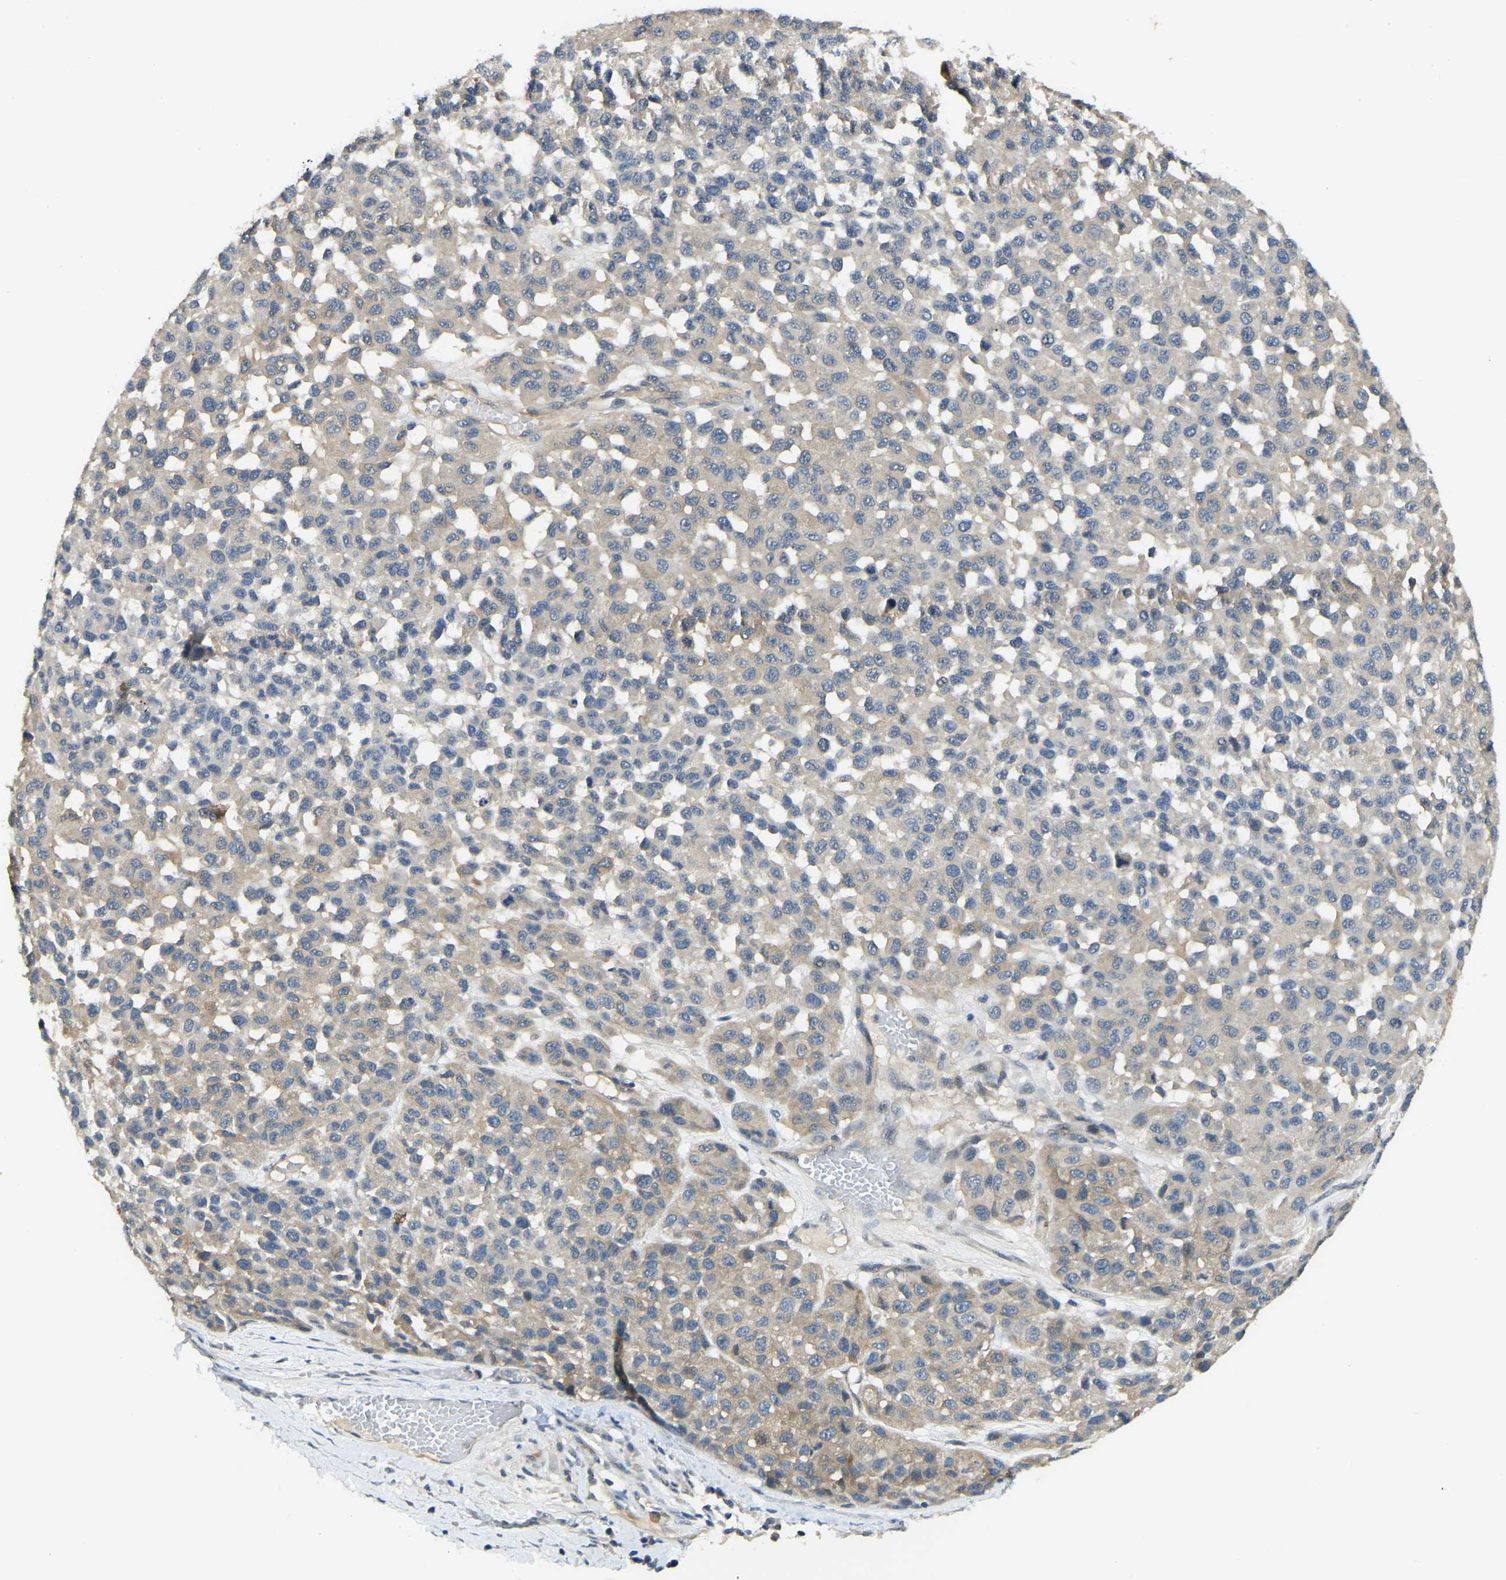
{"staining": {"intensity": "weak", "quantity": "<25%", "location": "cytoplasmic/membranous"}, "tissue": "melanoma", "cell_type": "Tumor cells", "image_type": "cancer", "snomed": [{"axis": "morphology", "description": "Malignant melanoma, NOS"}, {"axis": "topography", "description": "Skin"}], "caption": "High magnification brightfield microscopy of malignant melanoma stained with DAB (3,3'-diaminobenzidine) (brown) and counterstained with hematoxylin (blue): tumor cells show no significant positivity.", "gene": "AHNAK", "patient": {"sex": "male", "age": 62}}